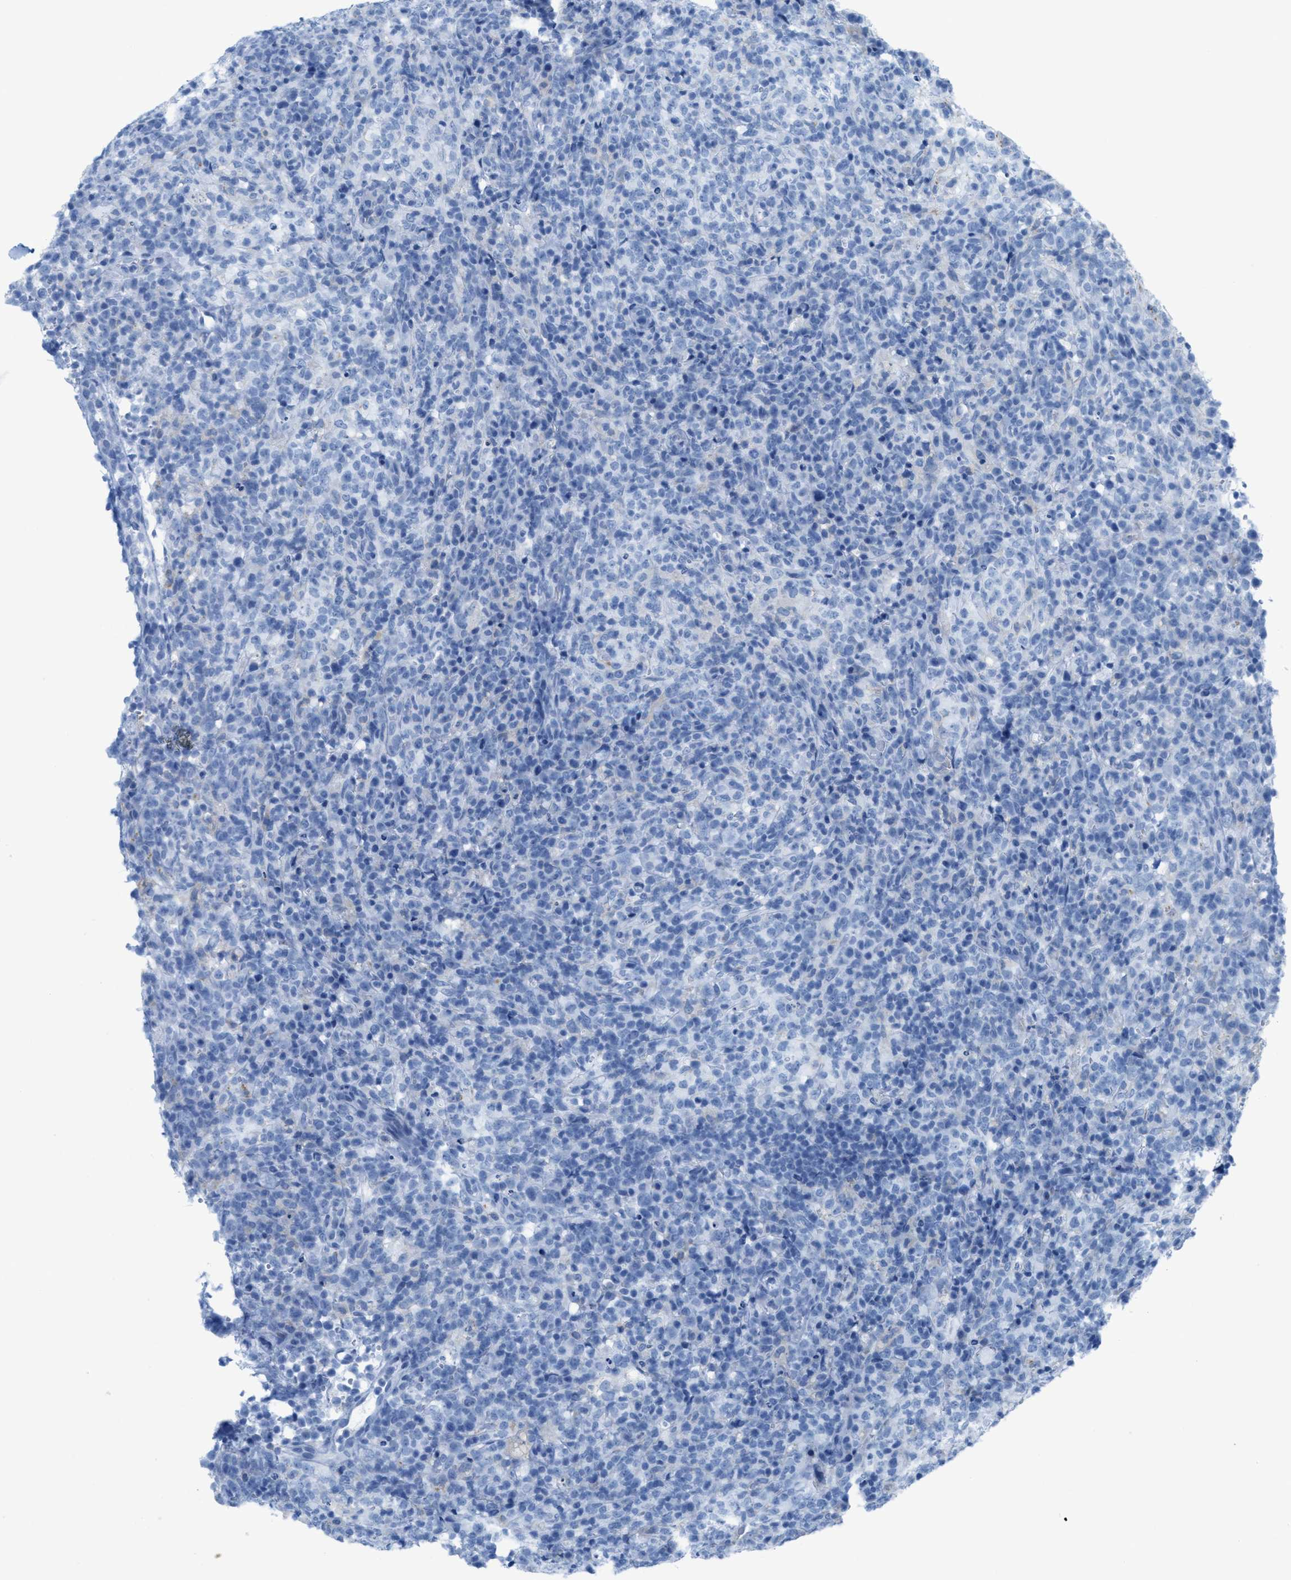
{"staining": {"intensity": "negative", "quantity": "none", "location": "none"}, "tissue": "lymphoma", "cell_type": "Tumor cells", "image_type": "cancer", "snomed": [{"axis": "morphology", "description": "Malignant lymphoma, non-Hodgkin's type, High grade"}, {"axis": "topography", "description": "Lymph node"}], "caption": "The histopathology image displays no significant positivity in tumor cells of lymphoma.", "gene": "ASGR1", "patient": {"sex": "female", "age": 76}}